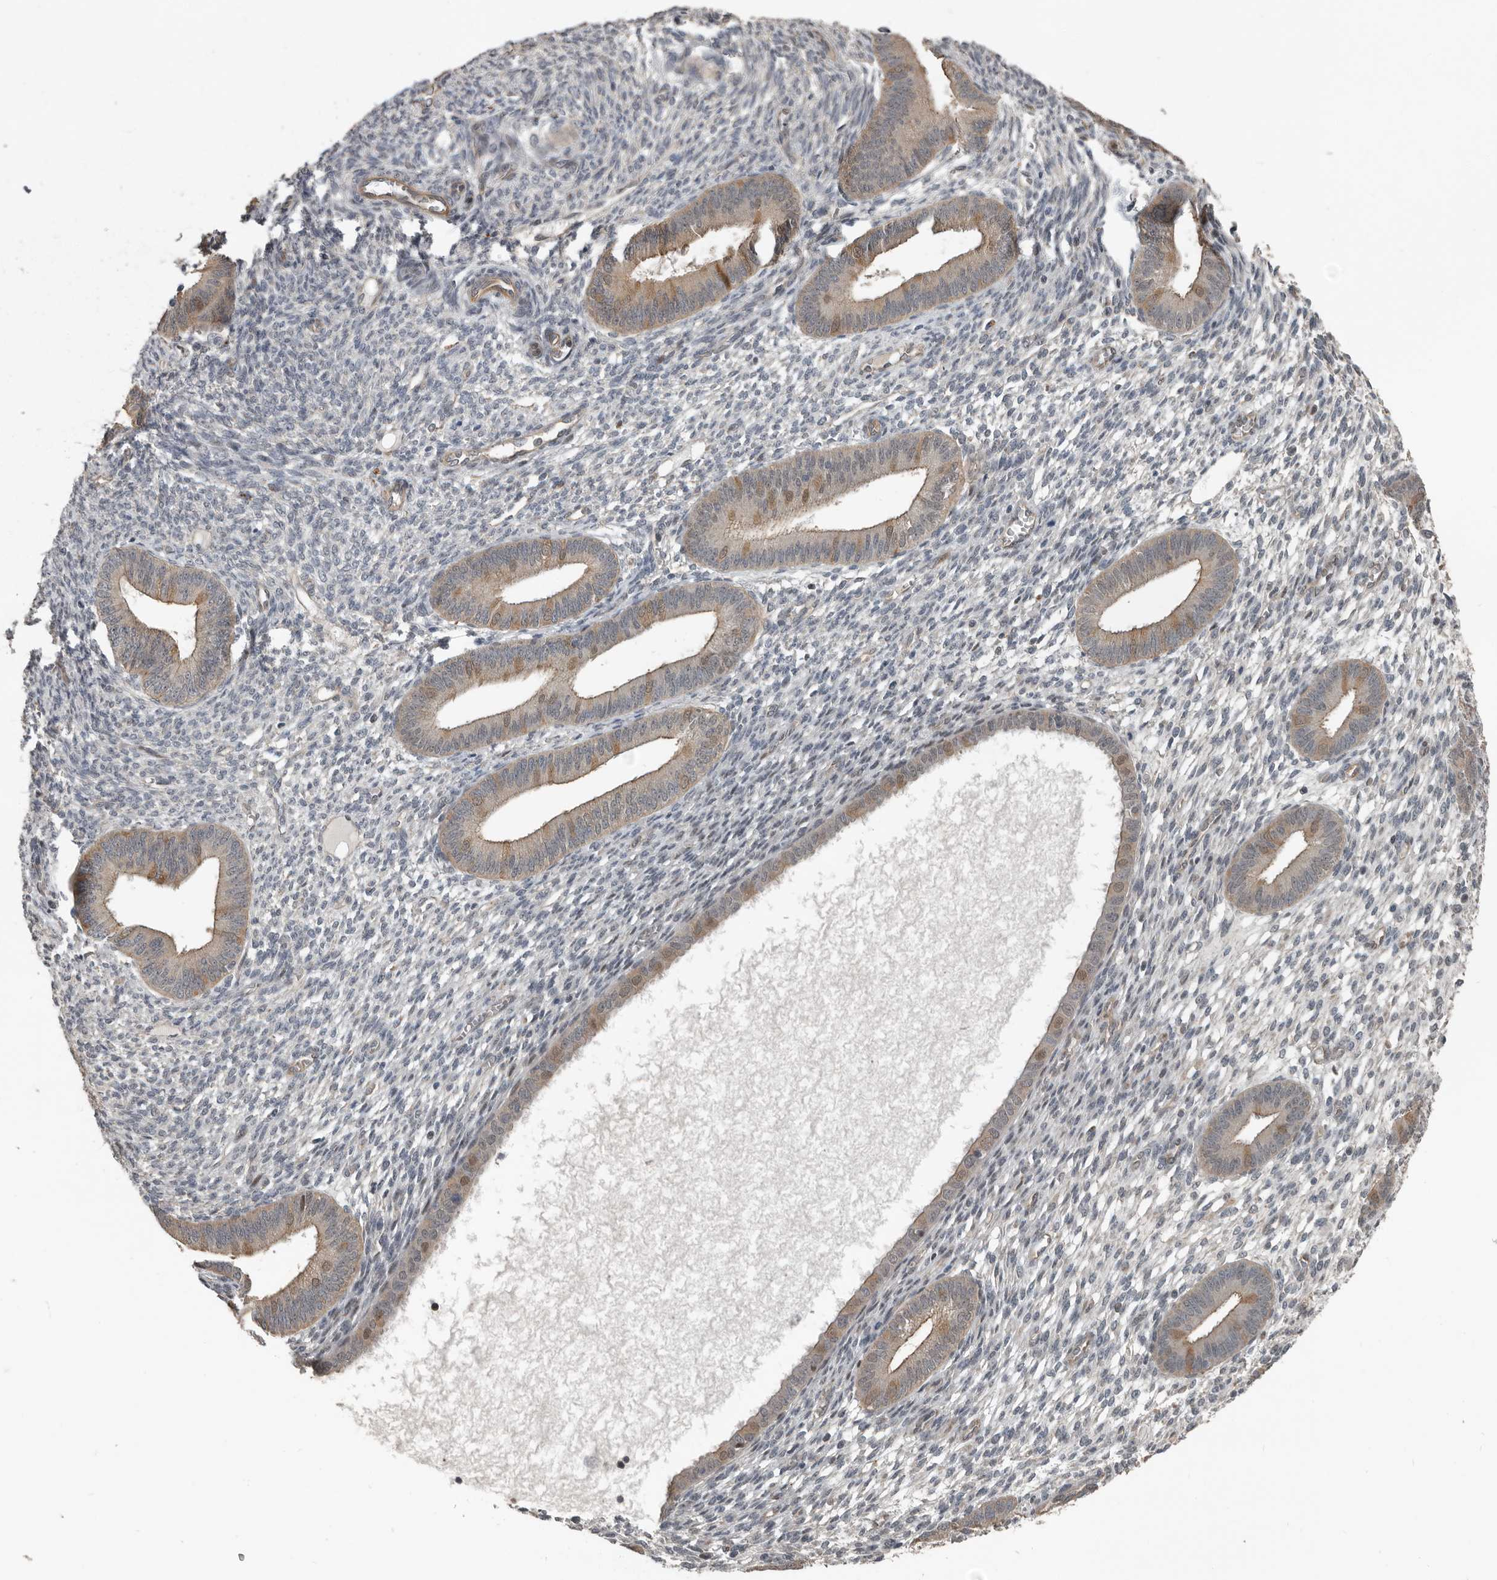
{"staining": {"intensity": "negative", "quantity": "none", "location": "none"}, "tissue": "endometrium", "cell_type": "Cells in endometrial stroma", "image_type": "normal", "snomed": [{"axis": "morphology", "description": "Normal tissue, NOS"}, {"axis": "topography", "description": "Endometrium"}], "caption": "Immunohistochemical staining of benign endometrium demonstrates no significant positivity in cells in endometrial stroma. (DAB immunohistochemistry visualized using brightfield microscopy, high magnification).", "gene": "YOD1", "patient": {"sex": "female", "age": 46}}